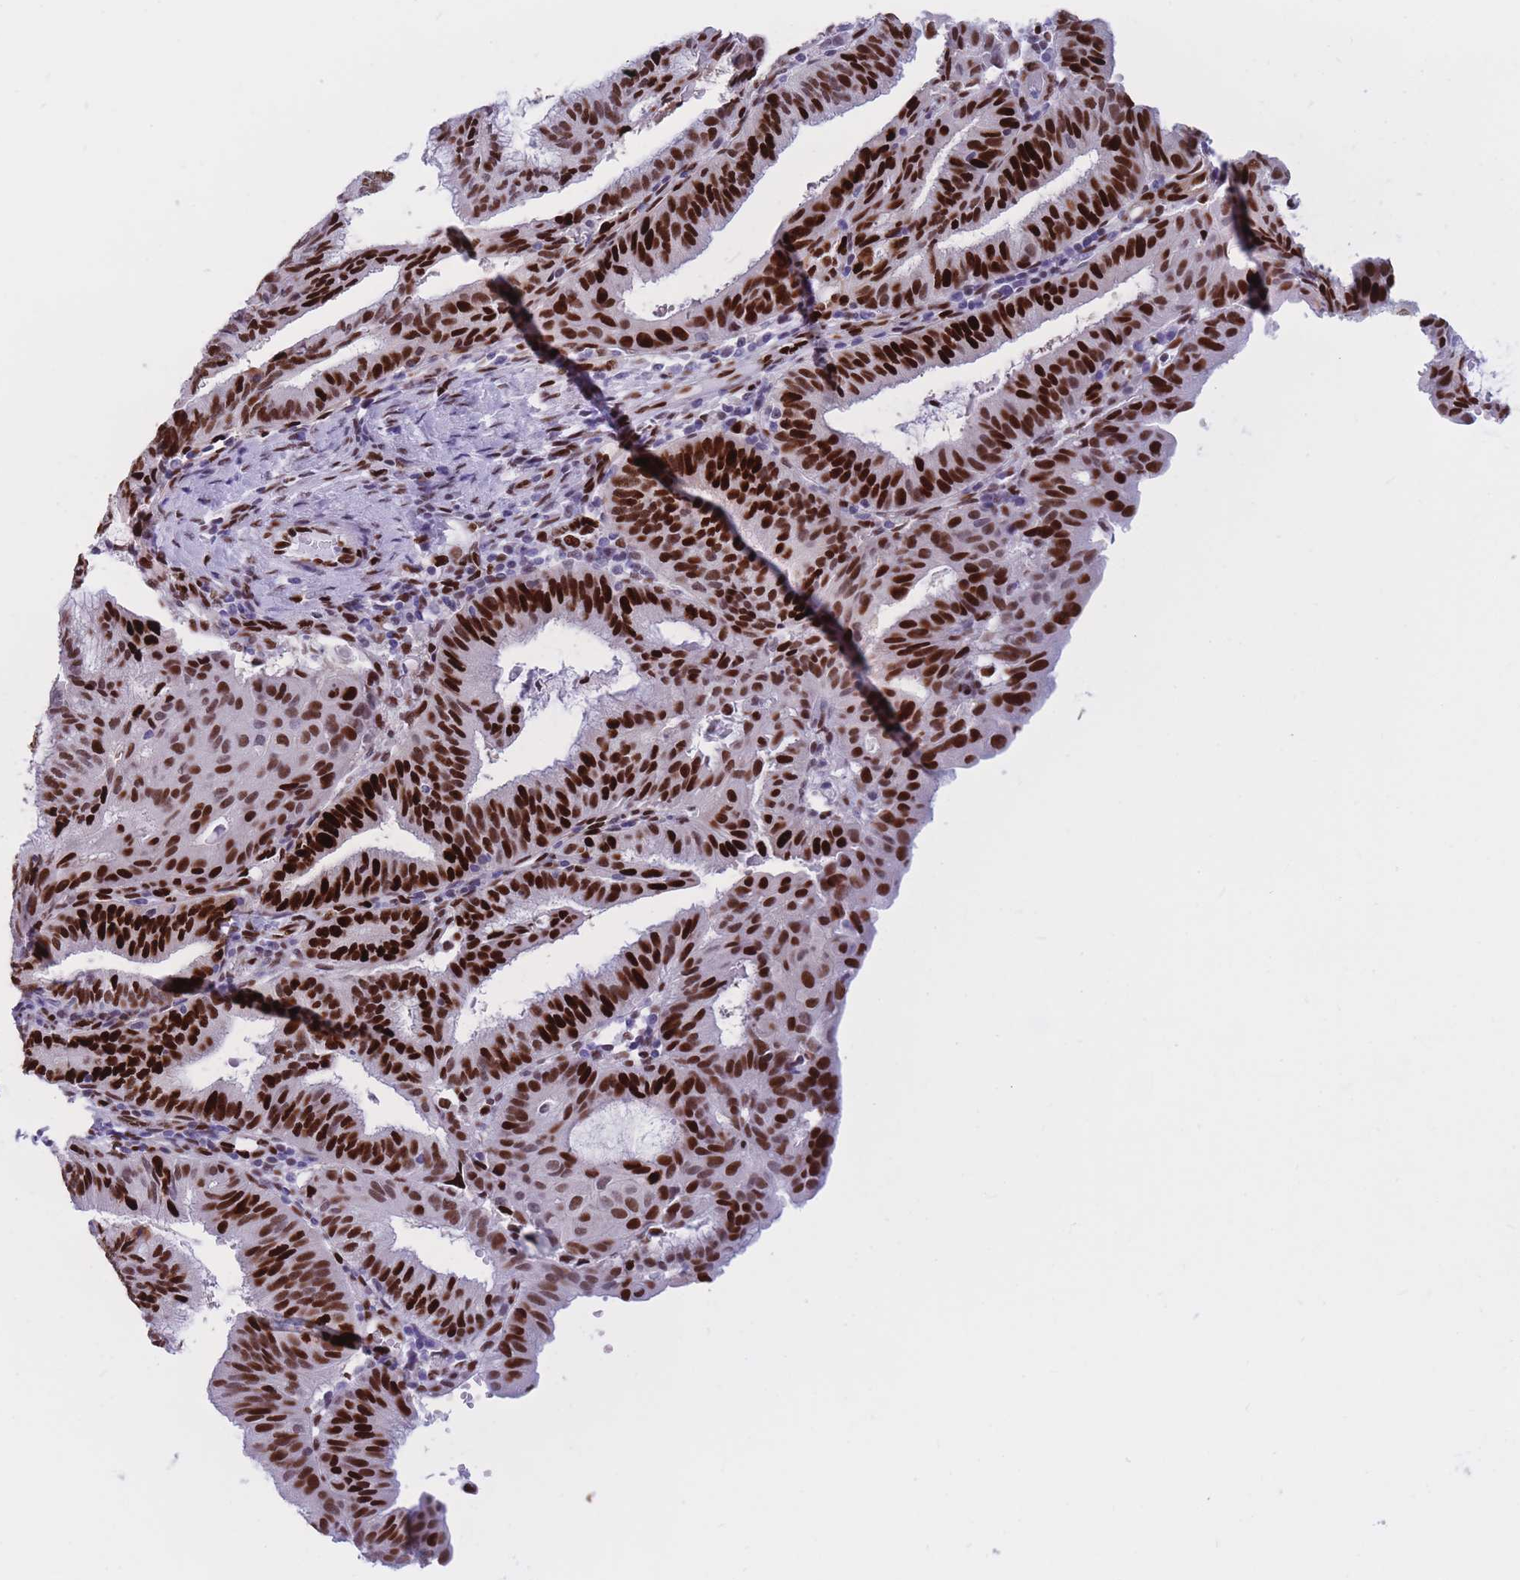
{"staining": {"intensity": "strong", "quantity": ">75%", "location": "nuclear"}, "tissue": "endometrial cancer", "cell_type": "Tumor cells", "image_type": "cancer", "snomed": [{"axis": "morphology", "description": "Adenocarcinoma, NOS"}, {"axis": "topography", "description": "Endometrium"}], "caption": "A micrograph of adenocarcinoma (endometrial) stained for a protein reveals strong nuclear brown staining in tumor cells. Immunohistochemistry stains the protein in brown and the nuclei are stained blue.", "gene": "NASP", "patient": {"sex": "female", "age": 49}}